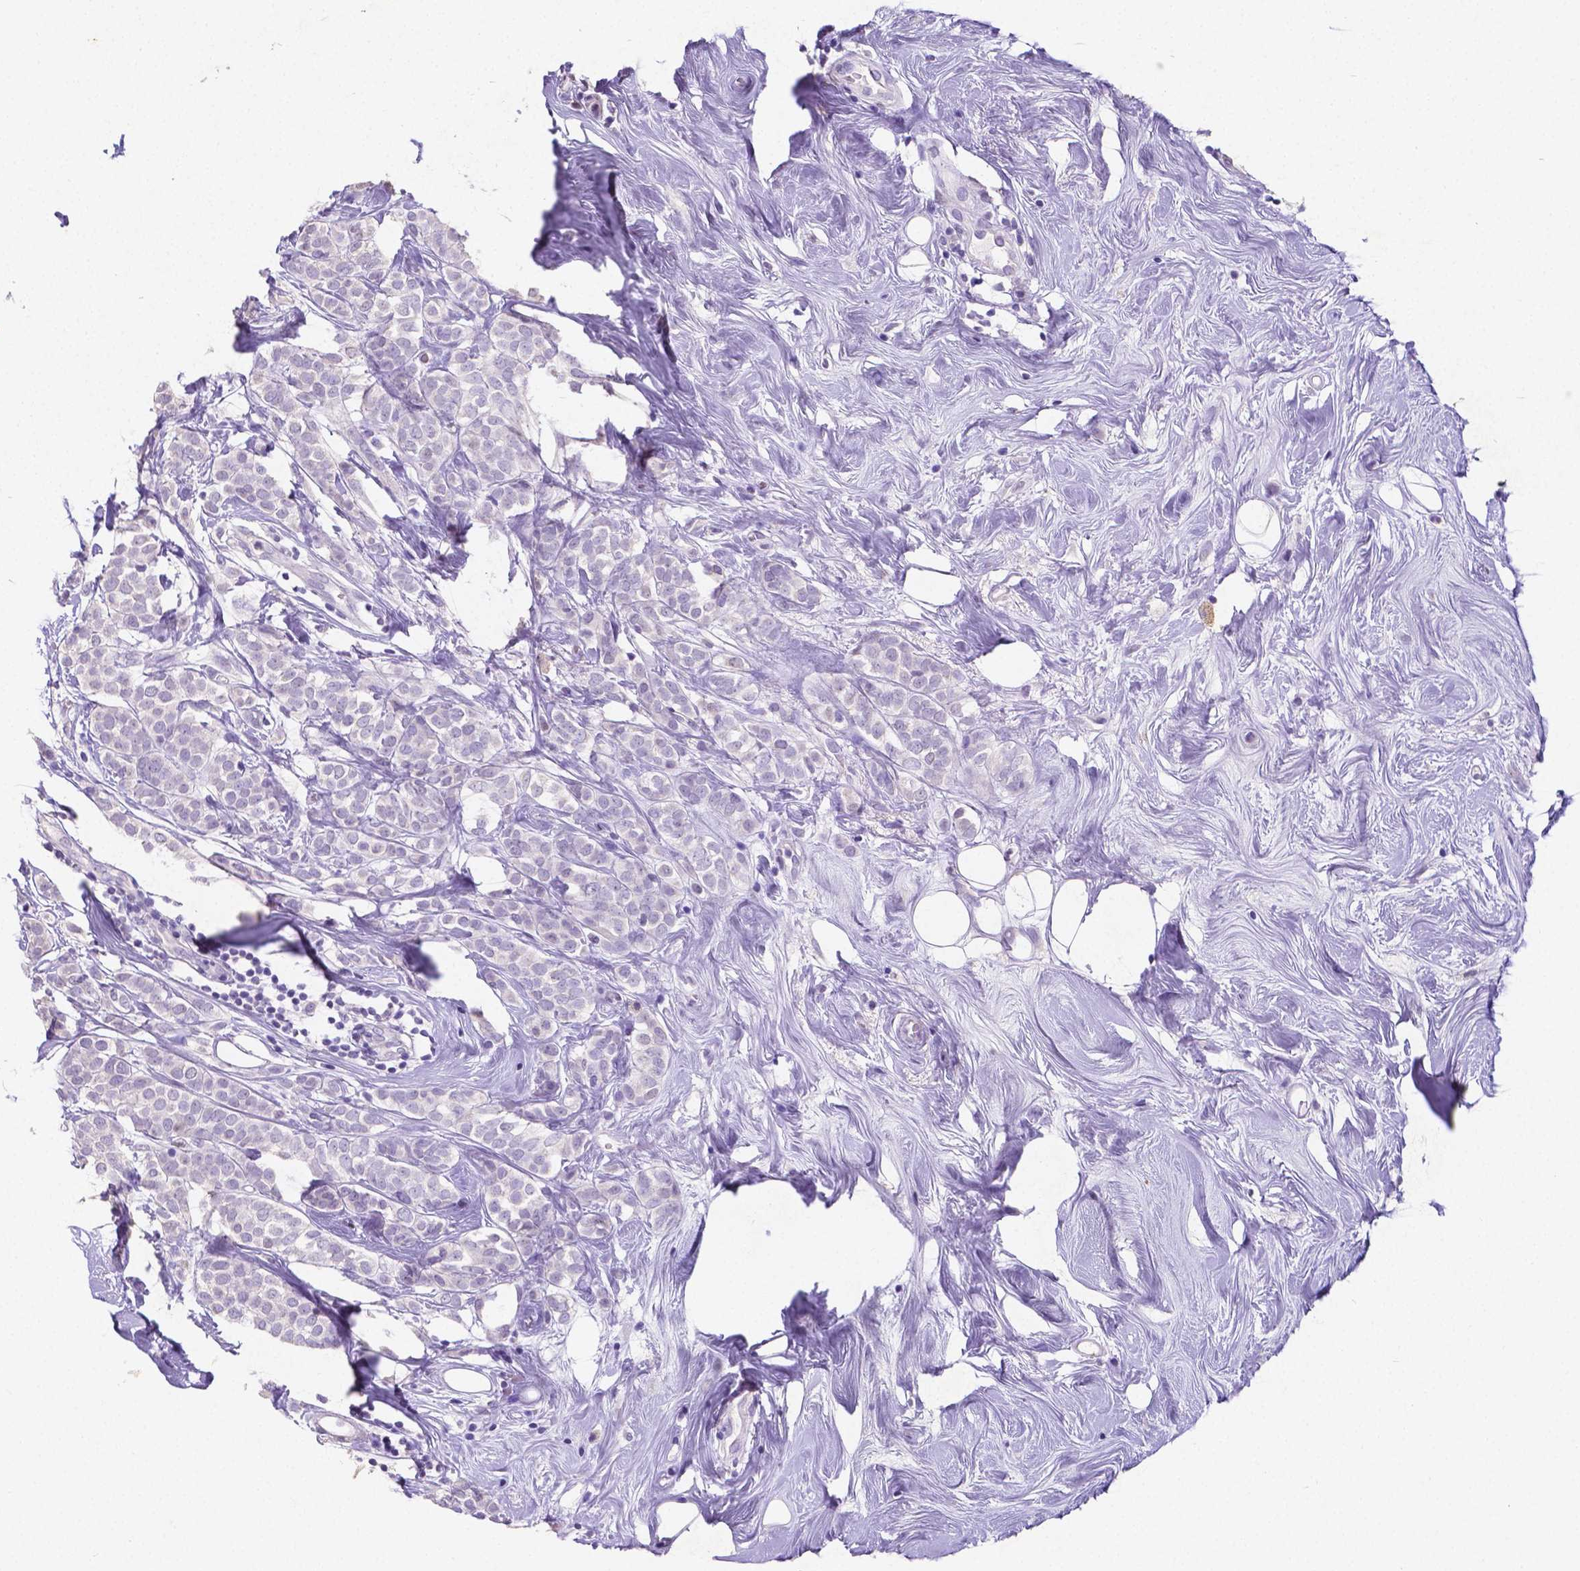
{"staining": {"intensity": "negative", "quantity": "none", "location": "none"}, "tissue": "breast cancer", "cell_type": "Tumor cells", "image_type": "cancer", "snomed": [{"axis": "morphology", "description": "Lobular carcinoma"}, {"axis": "topography", "description": "Breast"}], "caption": "Immunohistochemistry (IHC) micrograph of neoplastic tissue: breast cancer stained with DAB (3,3'-diaminobenzidine) displays no significant protein positivity in tumor cells. (Immunohistochemistry (IHC), brightfield microscopy, high magnification).", "gene": "SATB2", "patient": {"sex": "female", "age": 49}}